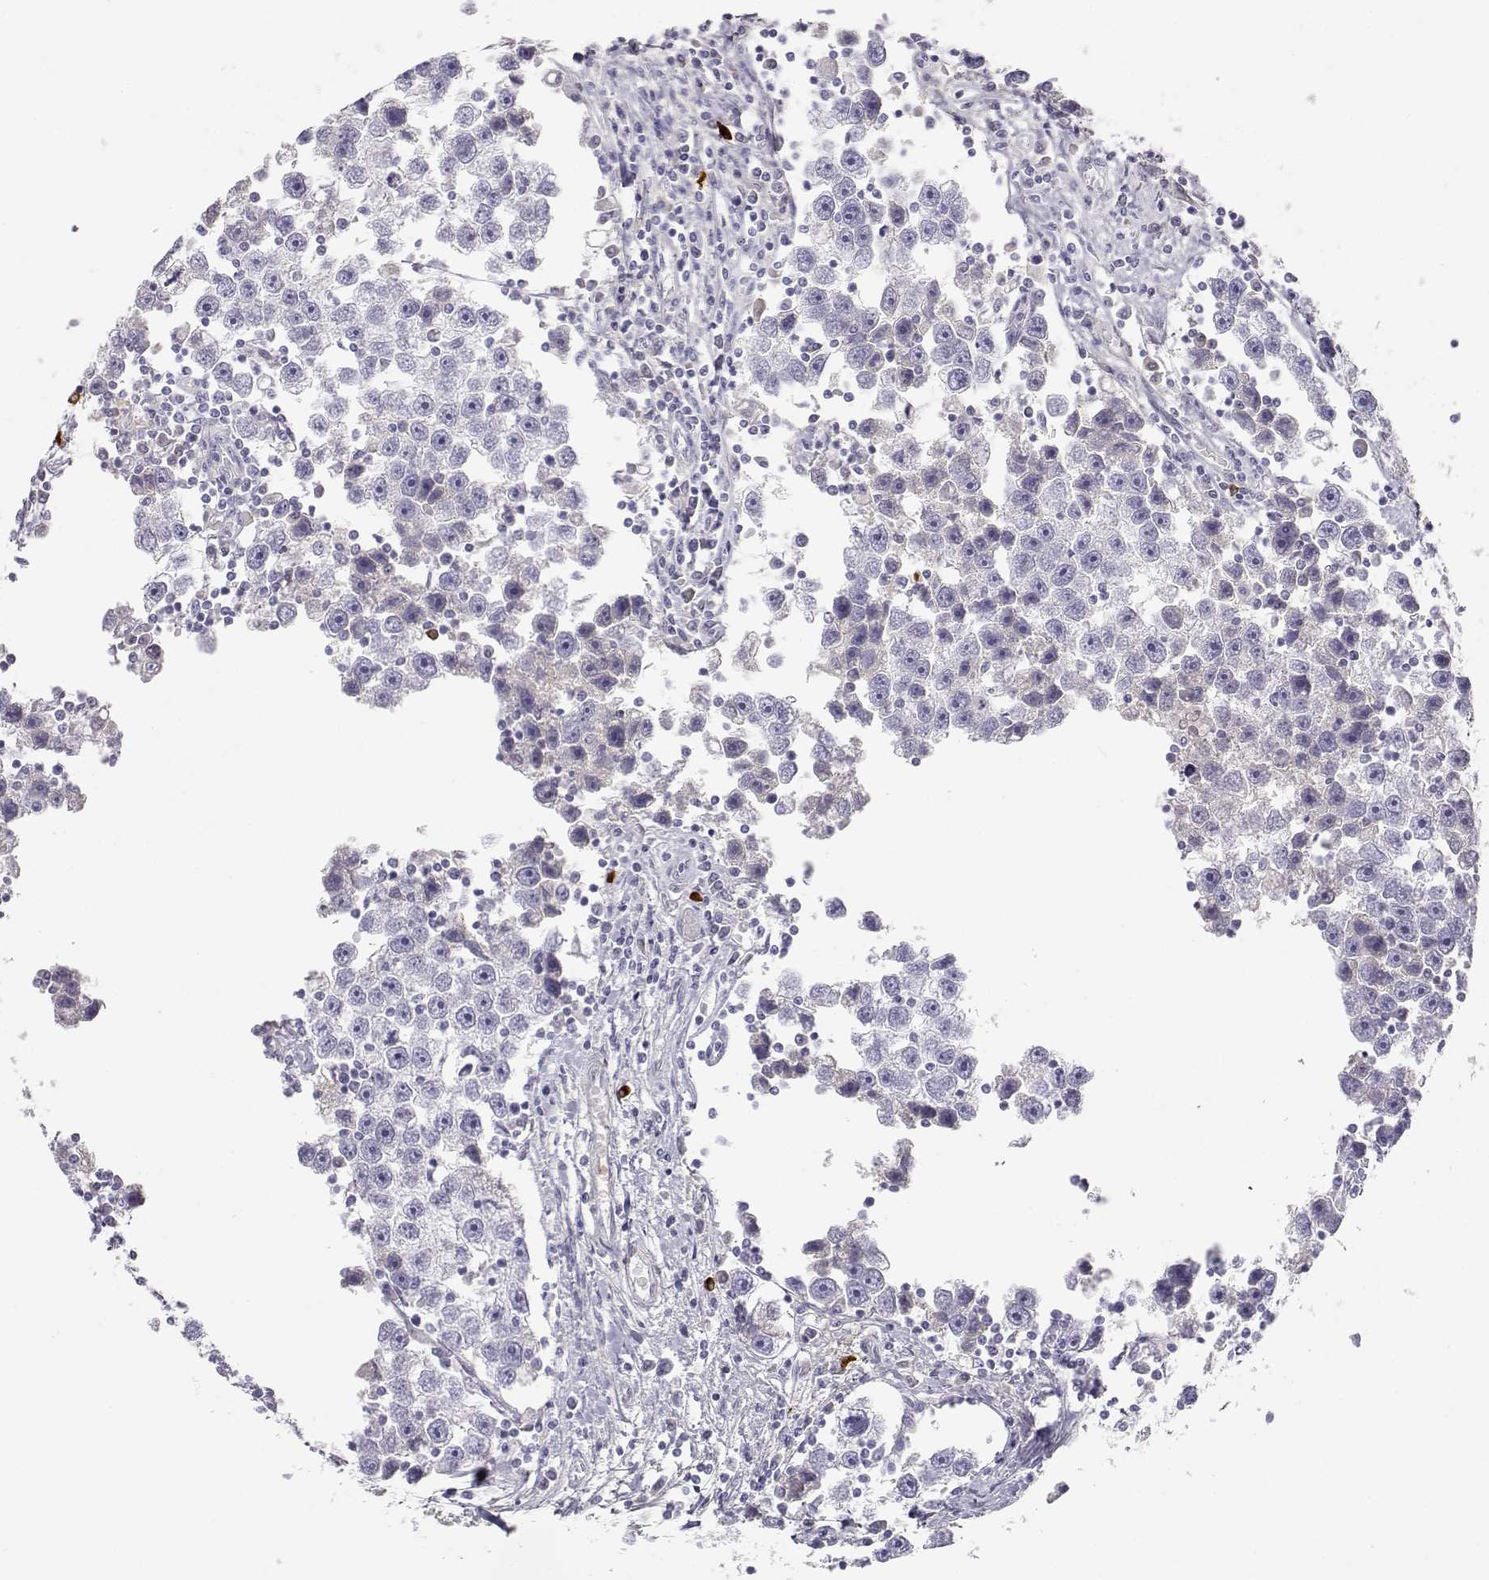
{"staining": {"intensity": "negative", "quantity": "none", "location": "none"}, "tissue": "testis cancer", "cell_type": "Tumor cells", "image_type": "cancer", "snomed": [{"axis": "morphology", "description": "Seminoma, NOS"}, {"axis": "topography", "description": "Testis"}], "caption": "Human testis cancer stained for a protein using IHC displays no staining in tumor cells.", "gene": "GPR174", "patient": {"sex": "male", "age": 30}}